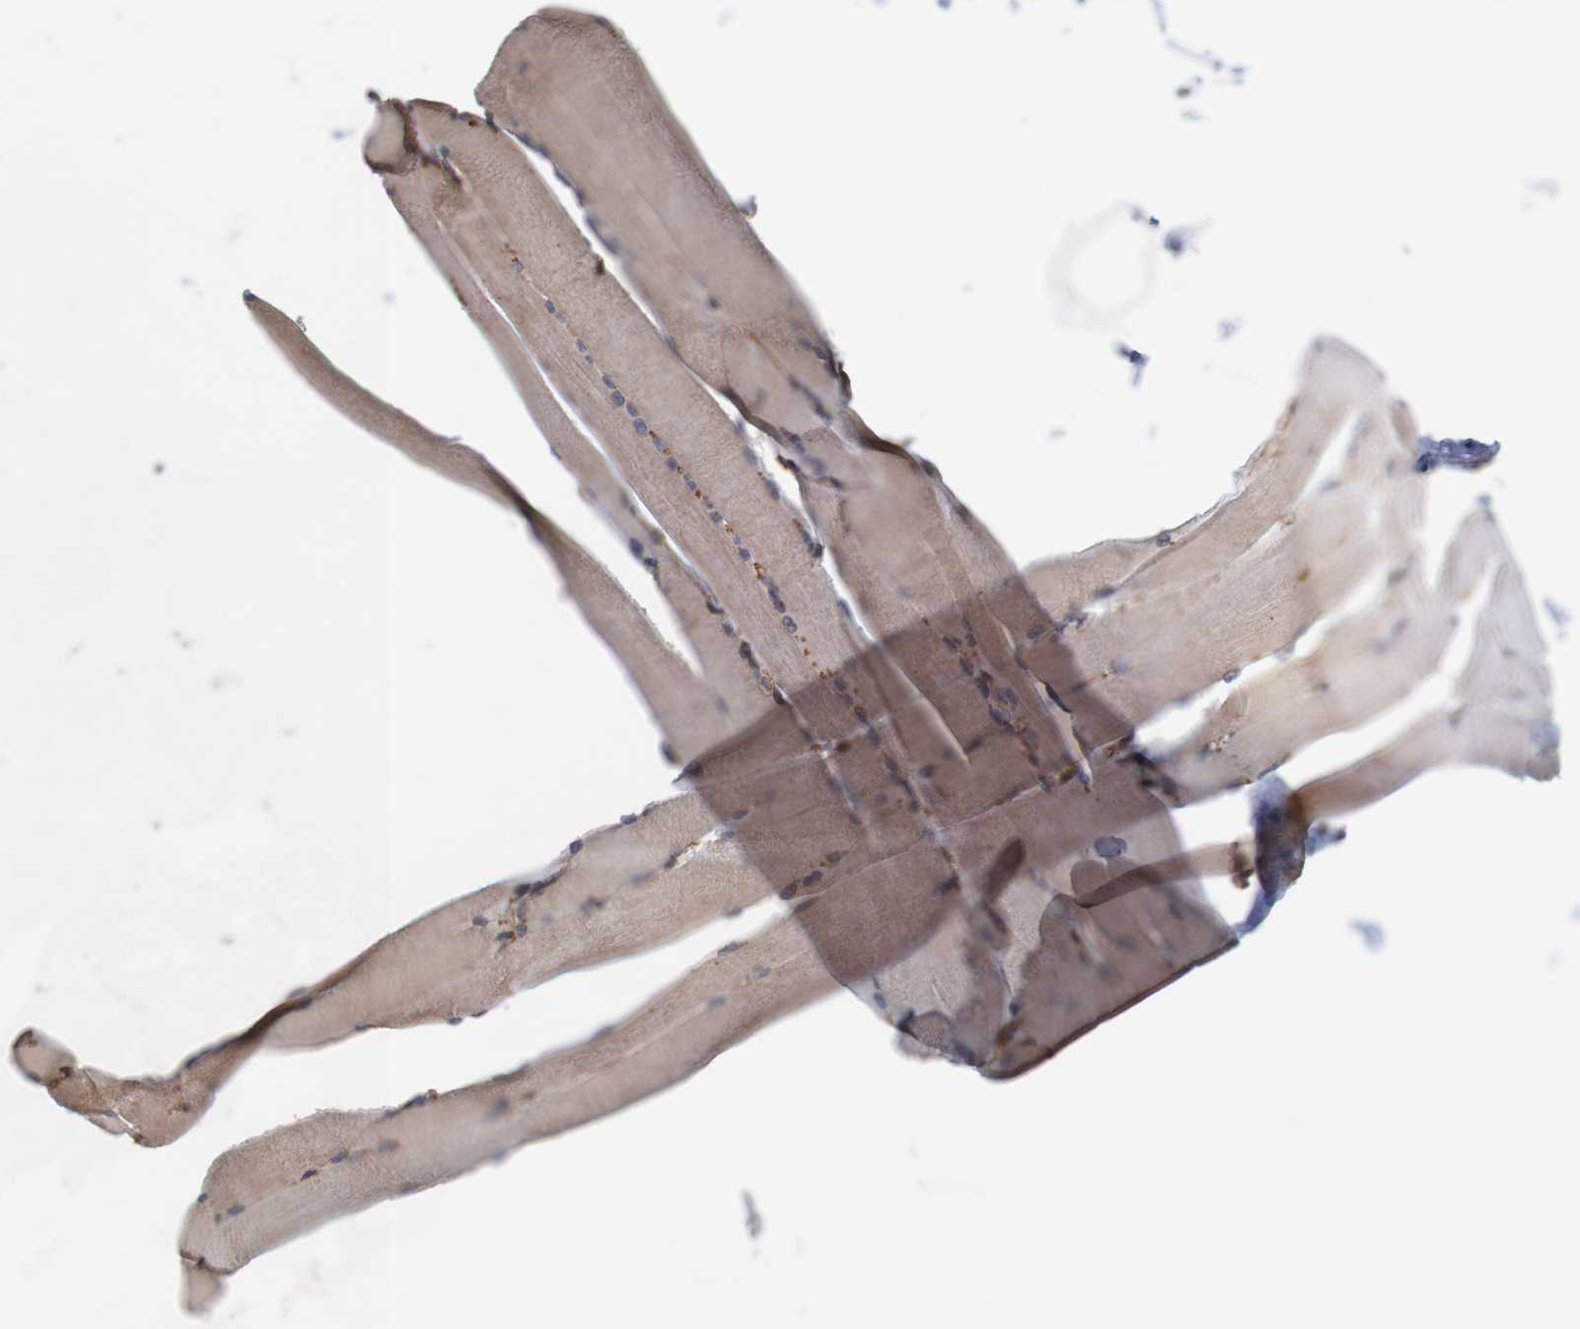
{"staining": {"intensity": "moderate", "quantity": ">75%", "location": "cytoplasmic/membranous"}, "tissue": "skeletal muscle", "cell_type": "Myocytes", "image_type": "normal", "snomed": [{"axis": "morphology", "description": "Normal tissue, NOS"}, {"axis": "topography", "description": "Skeletal muscle"}, {"axis": "topography", "description": "Peripheral nerve tissue"}], "caption": "IHC histopathology image of unremarkable skeletal muscle stained for a protein (brown), which displays medium levels of moderate cytoplasmic/membranous staining in approximately >75% of myocytes.", "gene": "MRPL52", "patient": {"sex": "female", "age": 84}}